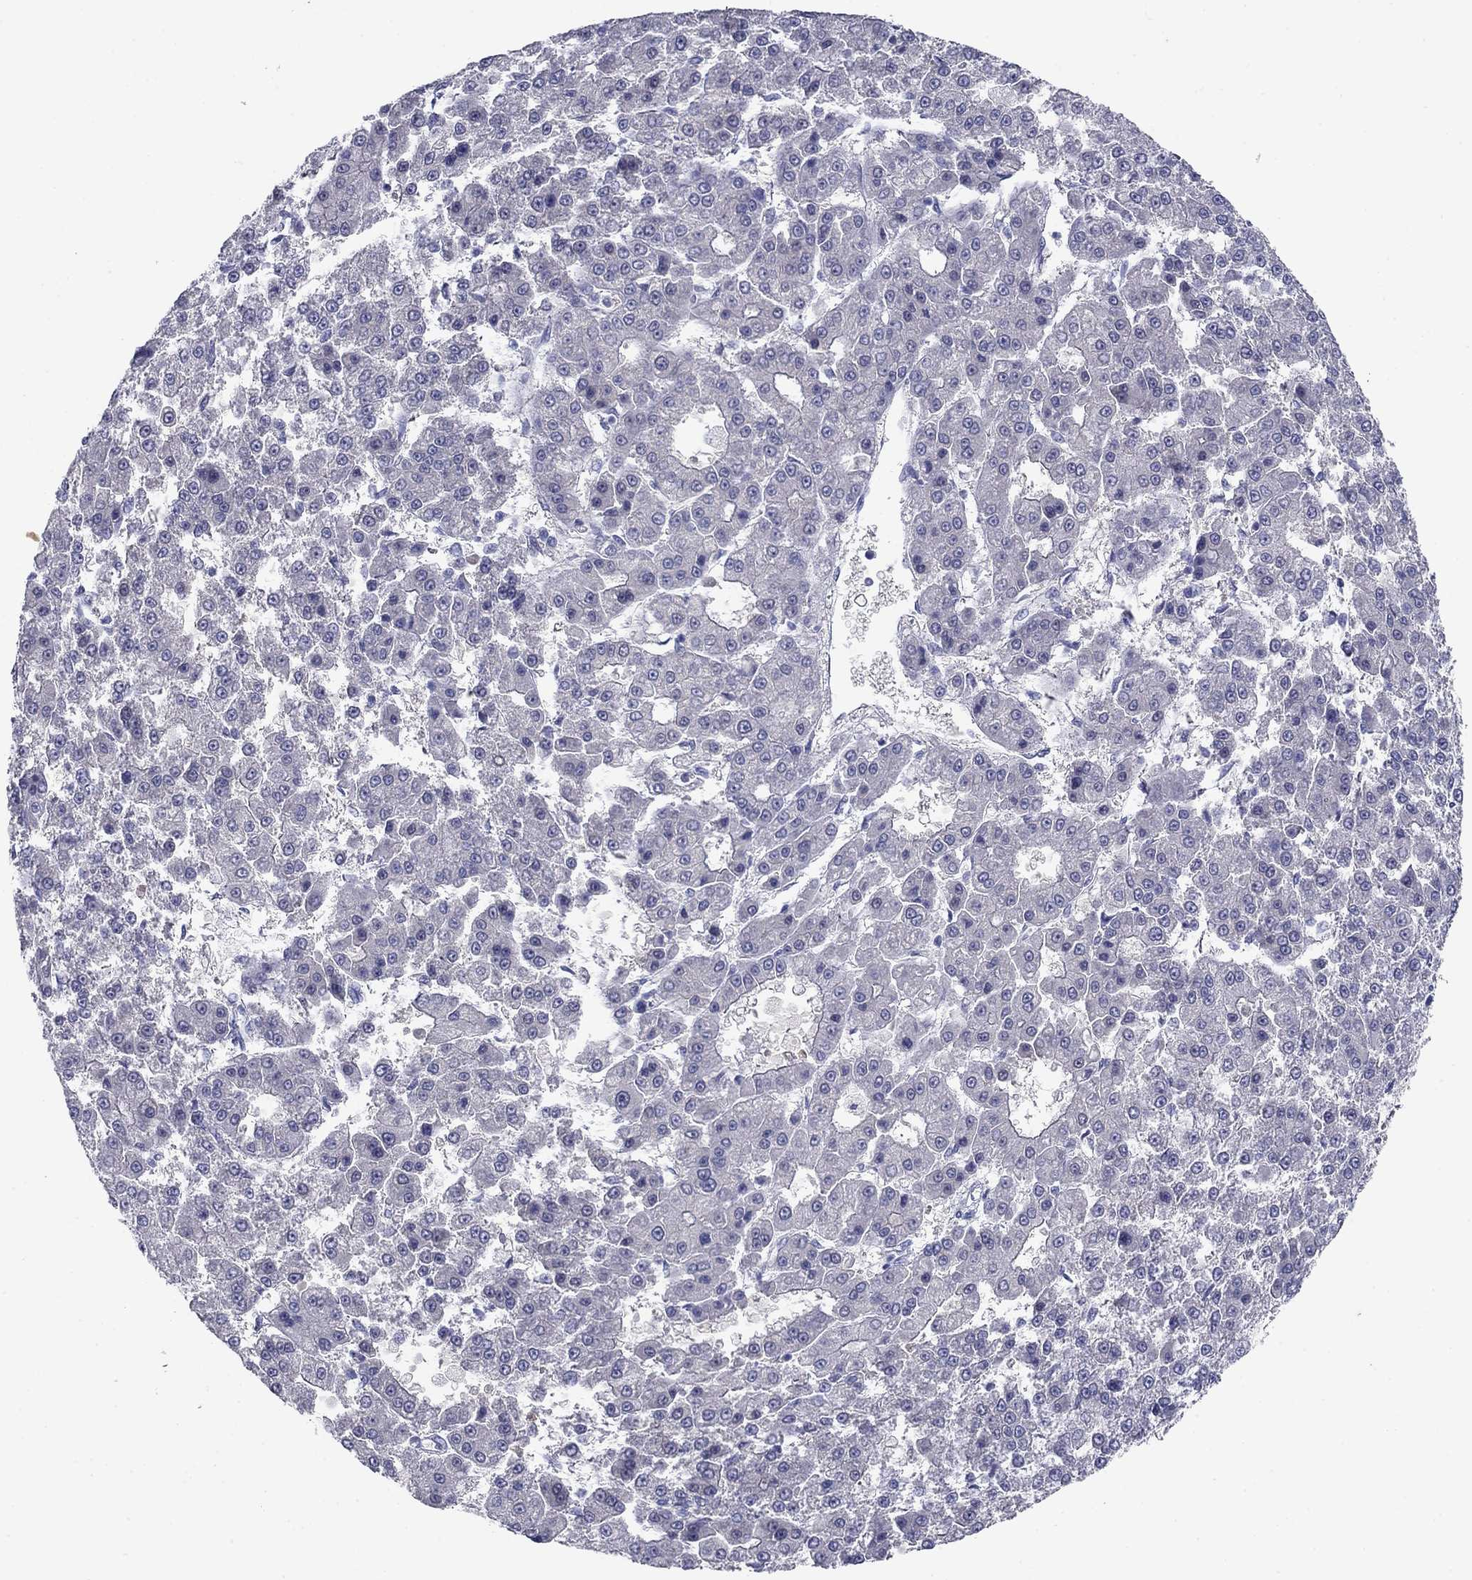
{"staining": {"intensity": "negative", "quantity": "none", "location": "none"}, "tissue": "liver cancer", "cell_type": "Tumor cells", "image_type": "cancer", "snomed": [{"axis": "morphology", "description": "Carcinoma, Hepatocellular, NOS"}, {"axis": "topography", "description": "Liver"}], "caption": "The histopathology image demonstrates no staining of tumor cells in hepatocellular carcinoma (liver).", "gene": "PLS1", "patient": {"sex": "male", "age": 70}}